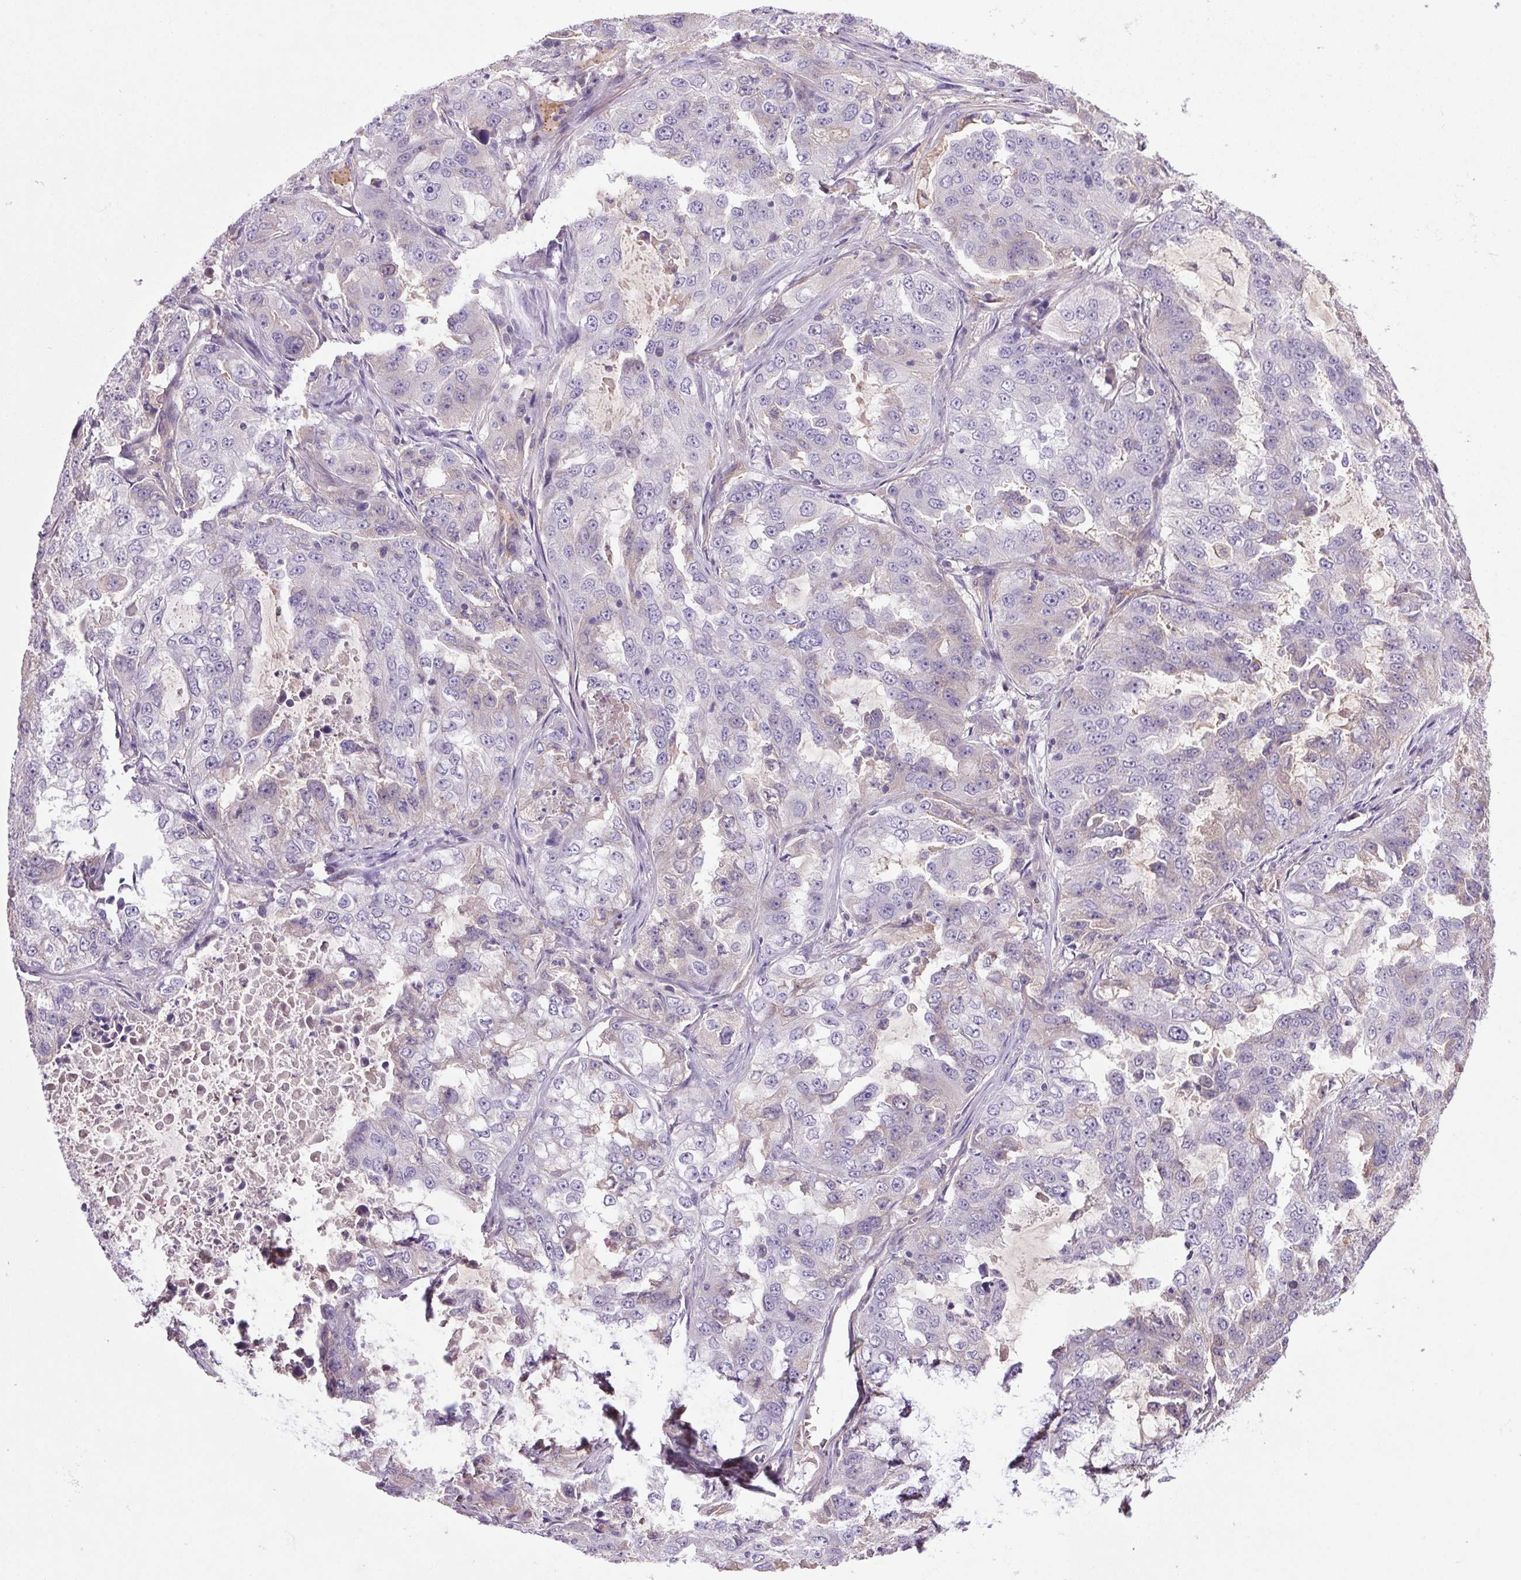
{"staining": {"intensity": "negative", "quantity": "none", "location": "none"}, "tissue": "lung cancer", "cell_type": "Tumor cells", "image_type": "cancer", "snomed": [{"axis": "morphology", "description": "Adenocarcinoma, NOS"}, {"axis": "topography", "description": "Lung"}], "caption": "Immunohistochemical staining of human adenocarcinoma (lung) exhibits no significant positivity in tumor cells.", "gene": "APOC4", "patient": {"sex": "female", "age": 61}}